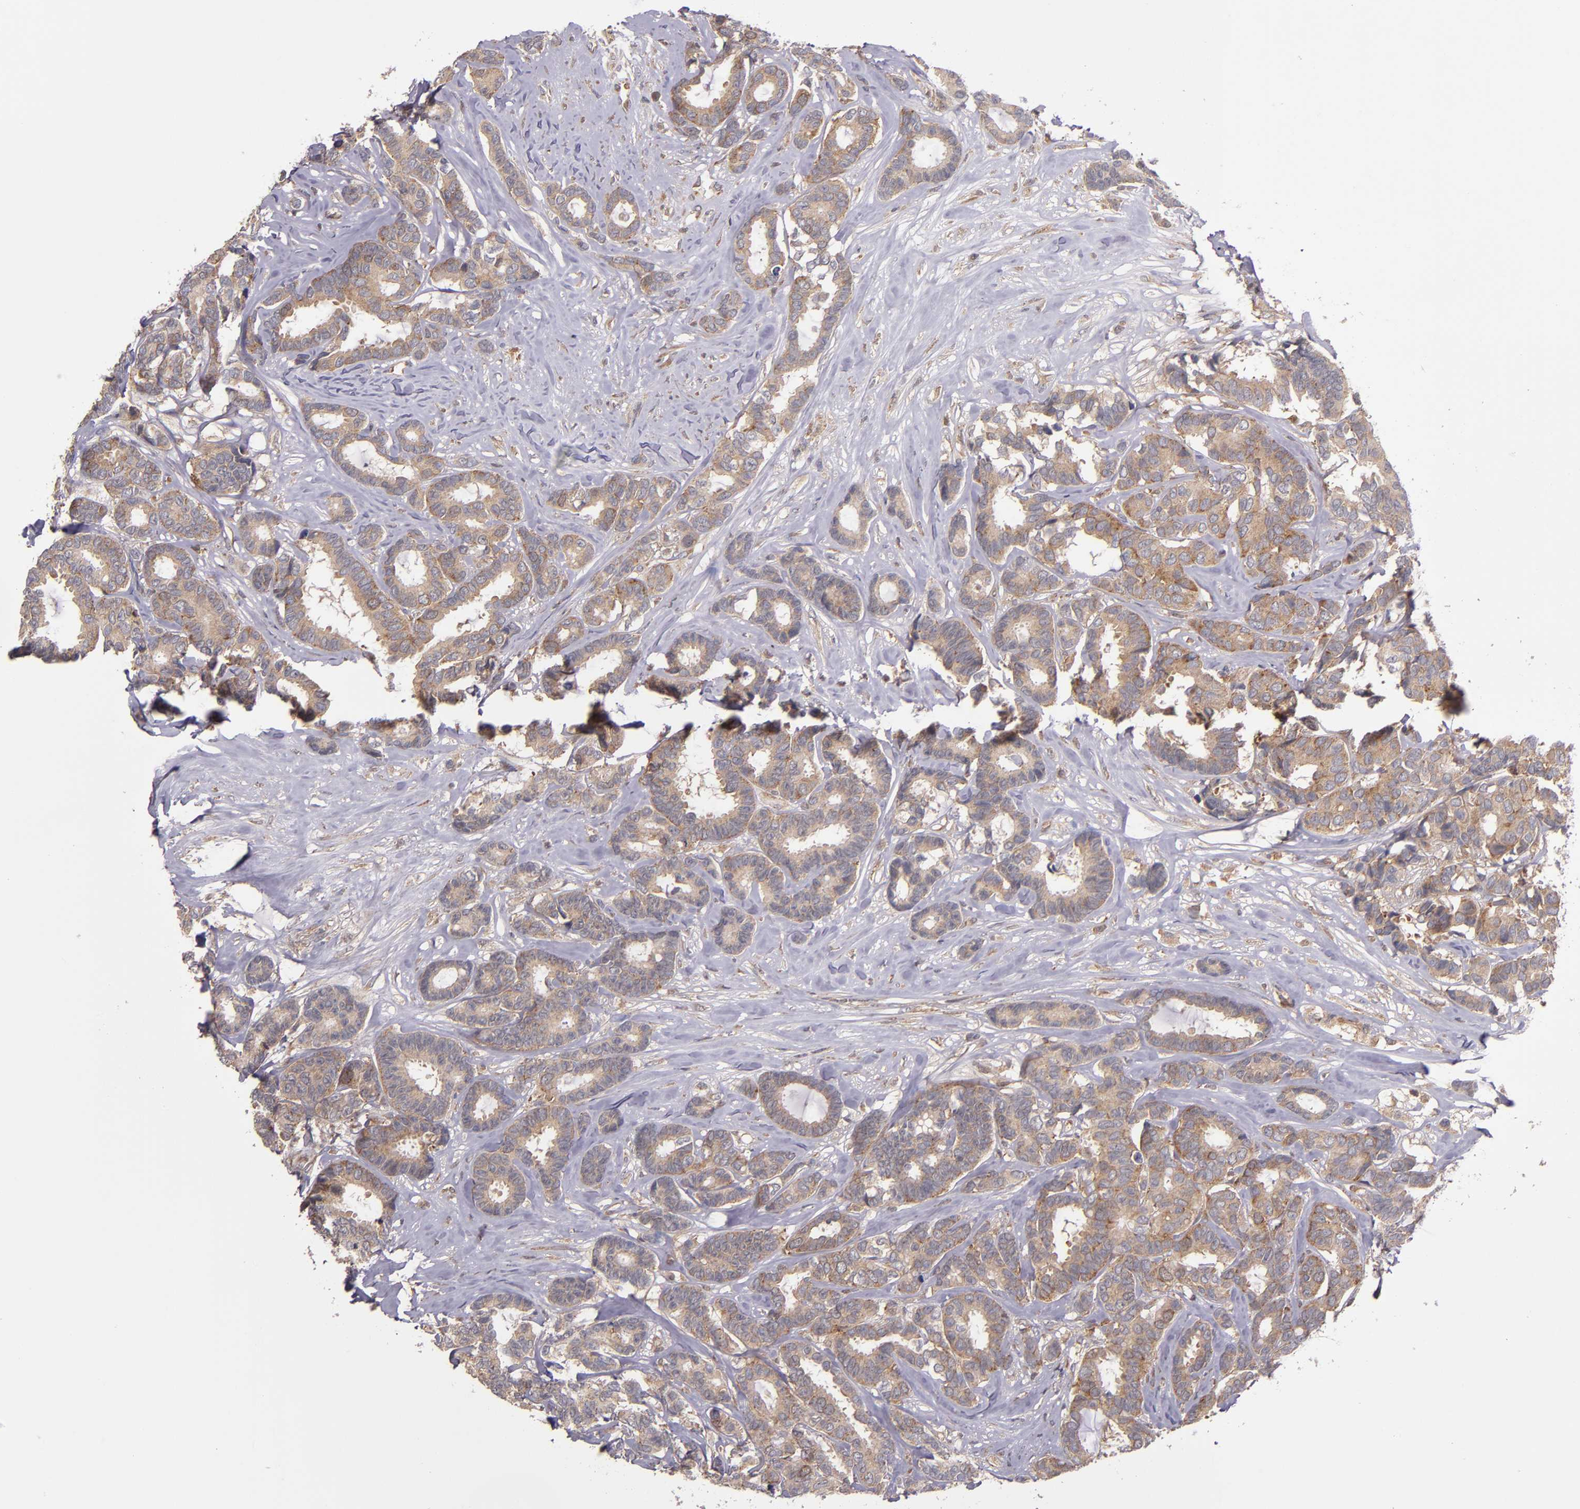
{"staining": {"intensity": "moderate", "quantity": ">75%", "location": "cytoplasmic/membranous"}, "tissue": "breast cancer", "cell_type": "Tumor cells", "image_type": "cancer", "snomed": [{"axis": "morphology", "description": "Duct carcinoma"}, {"axis": "topography", "description": "Breast"}], "caption": "A histopathology image showing moderate cytoplasmic/membranous expression in approximately >75% of tumor cells in breast intraductal carcinoma, as visualized by brown immunohistochemical staining.", "gene": "EIF4ENIF1", "patient": {"sex": "female", "age": 87}}